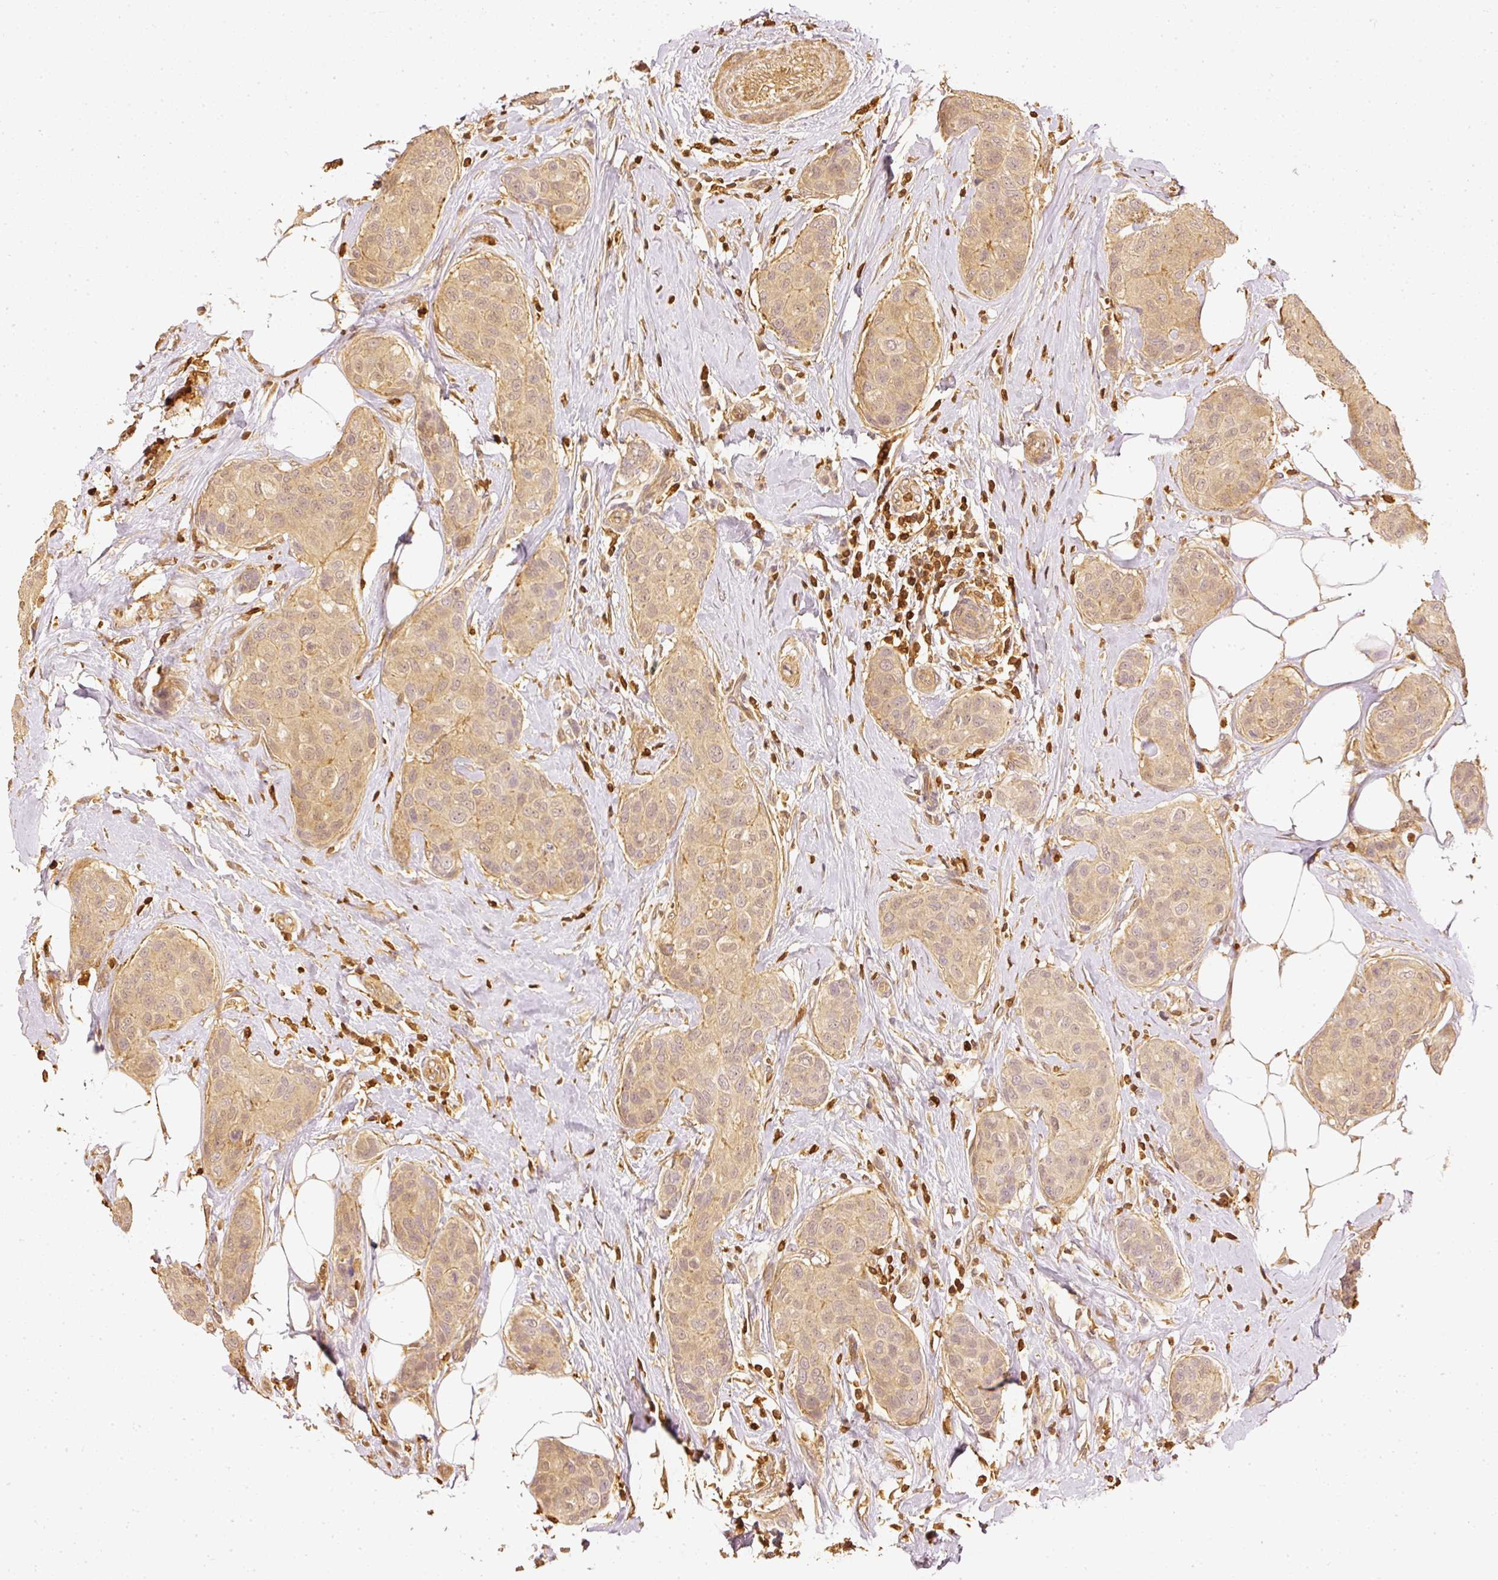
{"staining": {"intensity": "weak", "quantity": ">75%", "location": "cytoplasmic/membranous"}, "tissue": "breast cancer", "cell_type": "Tumor cells", "image_type": "cancer", "snomed": [{"axis": "morphology", "description": "Duct carcinoma"}, {"axis": "topography", "description": "Breast"}, {"axis": "topography", "description": "Lymph node"}], "caption": "Protein analysis of breast cancer (invasive ductal carcinoma) tissue reveals weak cytoplasmic/membranous positivity in approximately >75% of tumor cells. The protein of interest is shown in brown color, while the nuclei are stained blue.", "gene": "PFN1", "patient": {"sex": "female", "age": 80}}